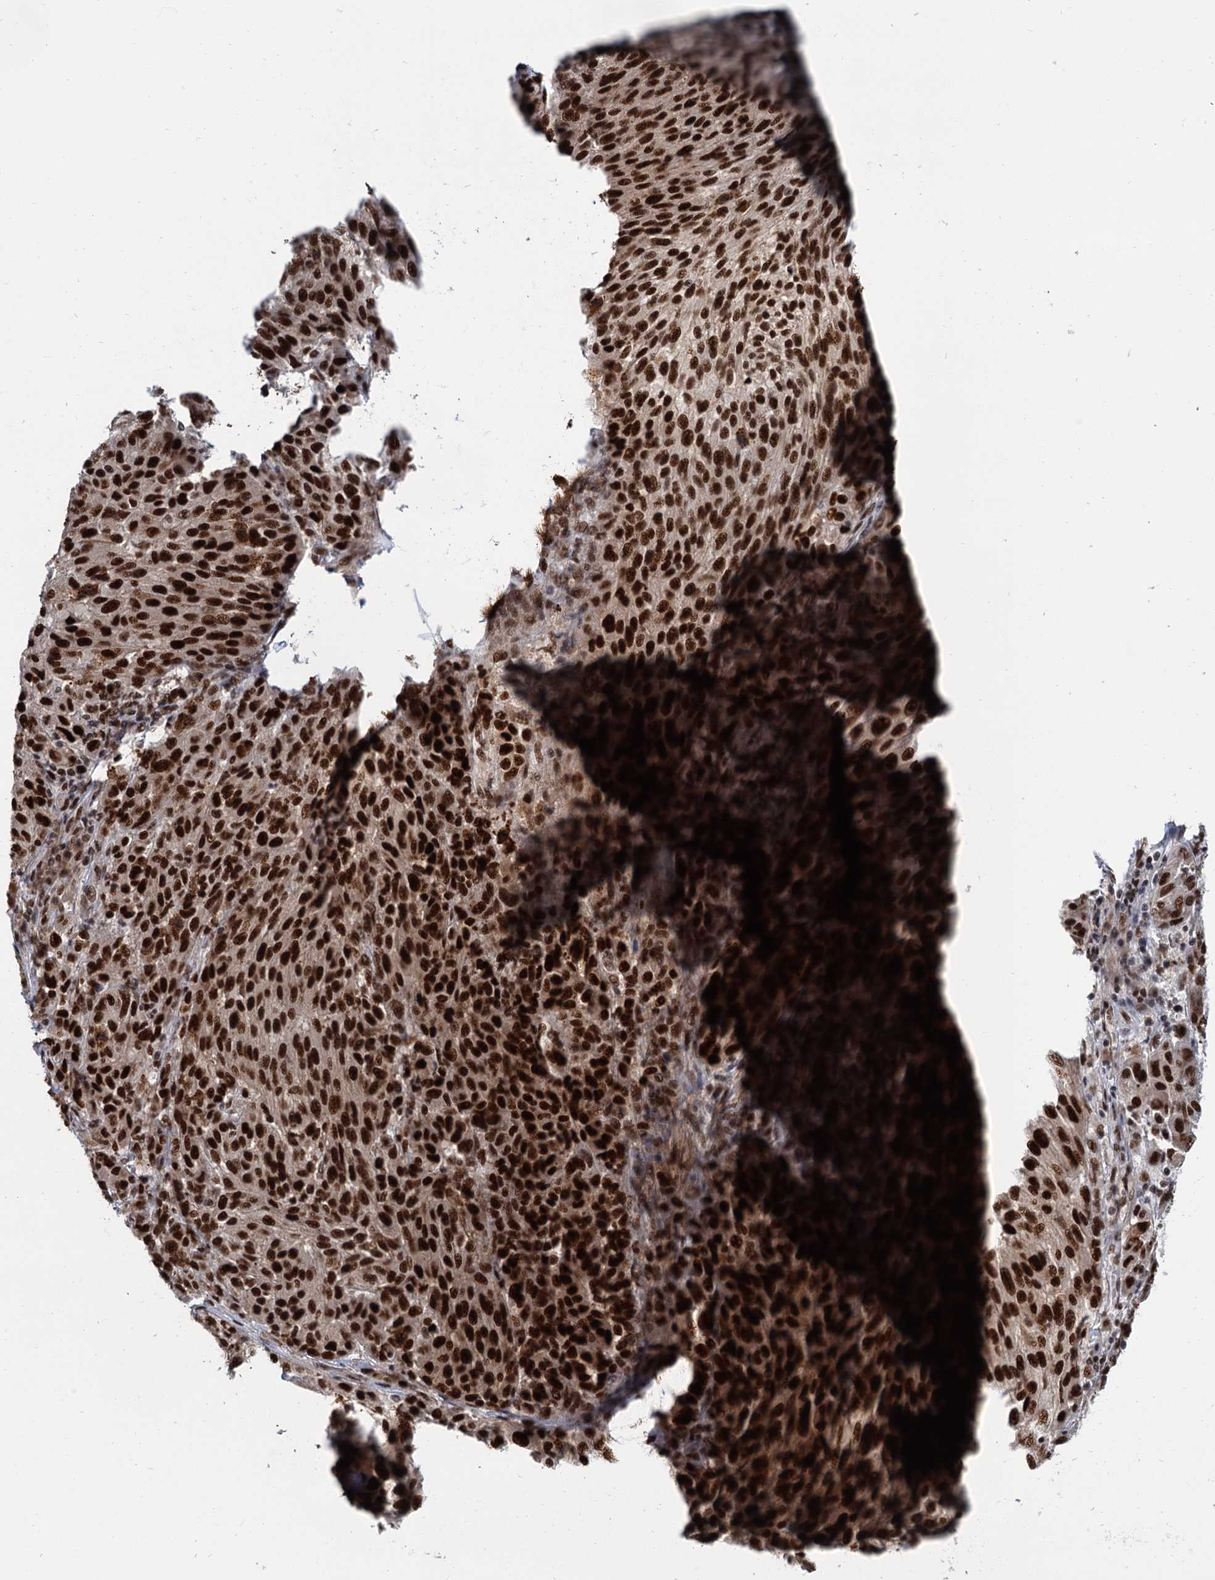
{"staining": {"intensity": "strong", "quantity": ">75%", "location": "nuclear"}, "tissue": "melanoma", "cell_type": "Tumor cells", "image_type": "cancer", "snomed": [{"axis": "morphology", "description": "Malignant melanoma, NOS"}, {"axis": "topography", "description": "Skin"}], "caption": "Human melanoma stained with a brown dye displays strong nuclear positive expression in approximately >75% of tumor cells.", "gene": "WBP4", "patient": {"sex": "male", "age": 53}}